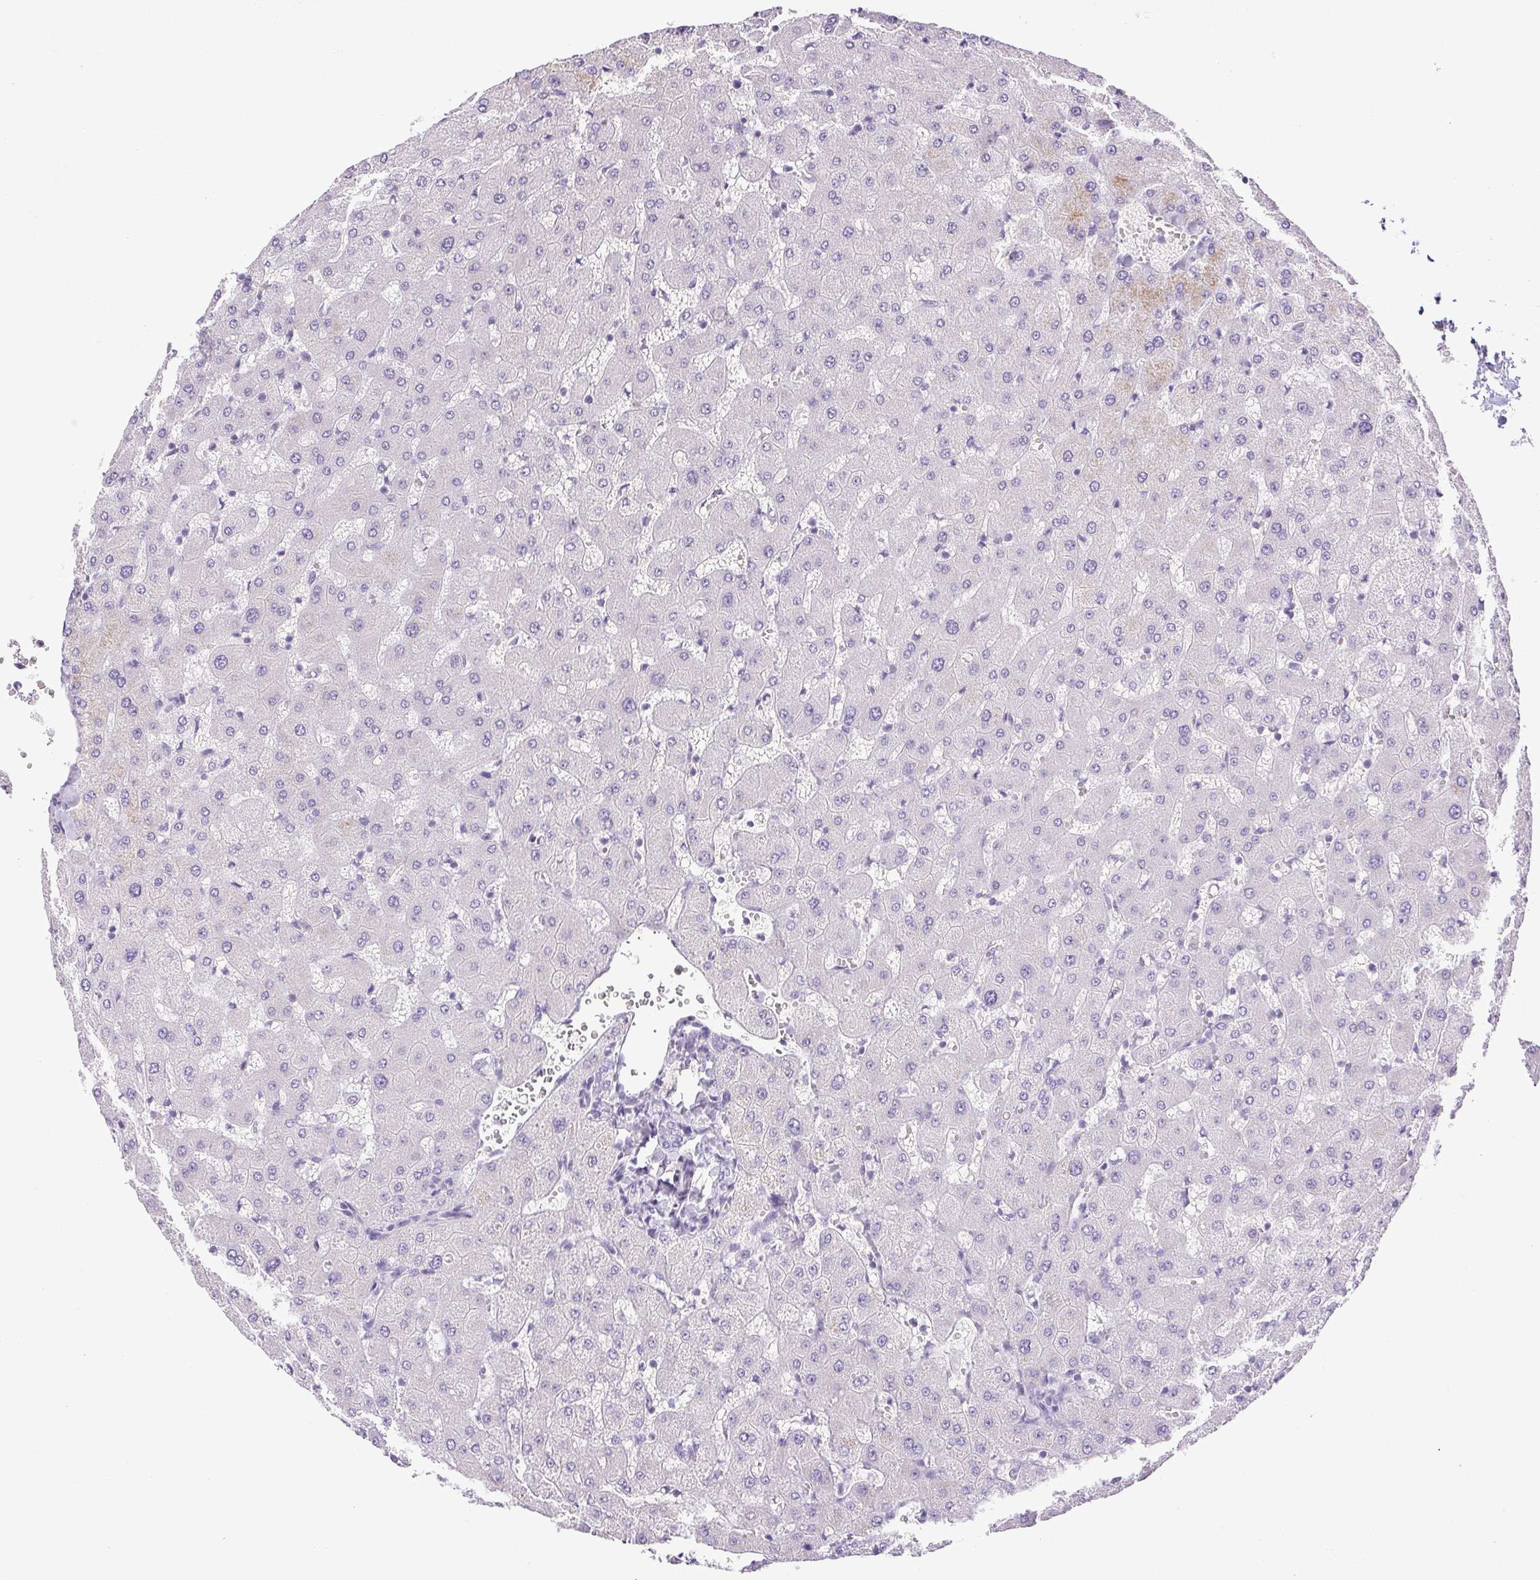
{"staining": {"intensity": "negative", "quantity": "none", "location": "none"}, "tissue": "liver", "cell_type": "Cholangiocytes", "image_type": "normal", "snomed": [{"axis": "morphology", "description": "Normal tissue, NOS"}, {"axis": "topography", "description": "Liver"}], "caption": "Histopathology image shows no significant protein staining in cholangiocytes of unremarkable liver. (DAB (3,3'-diaminobenzidine) IHC with hematoxylin counter stain).", "gene": "PAPPA2", "patient": {"sex": "female", "age": 63}}